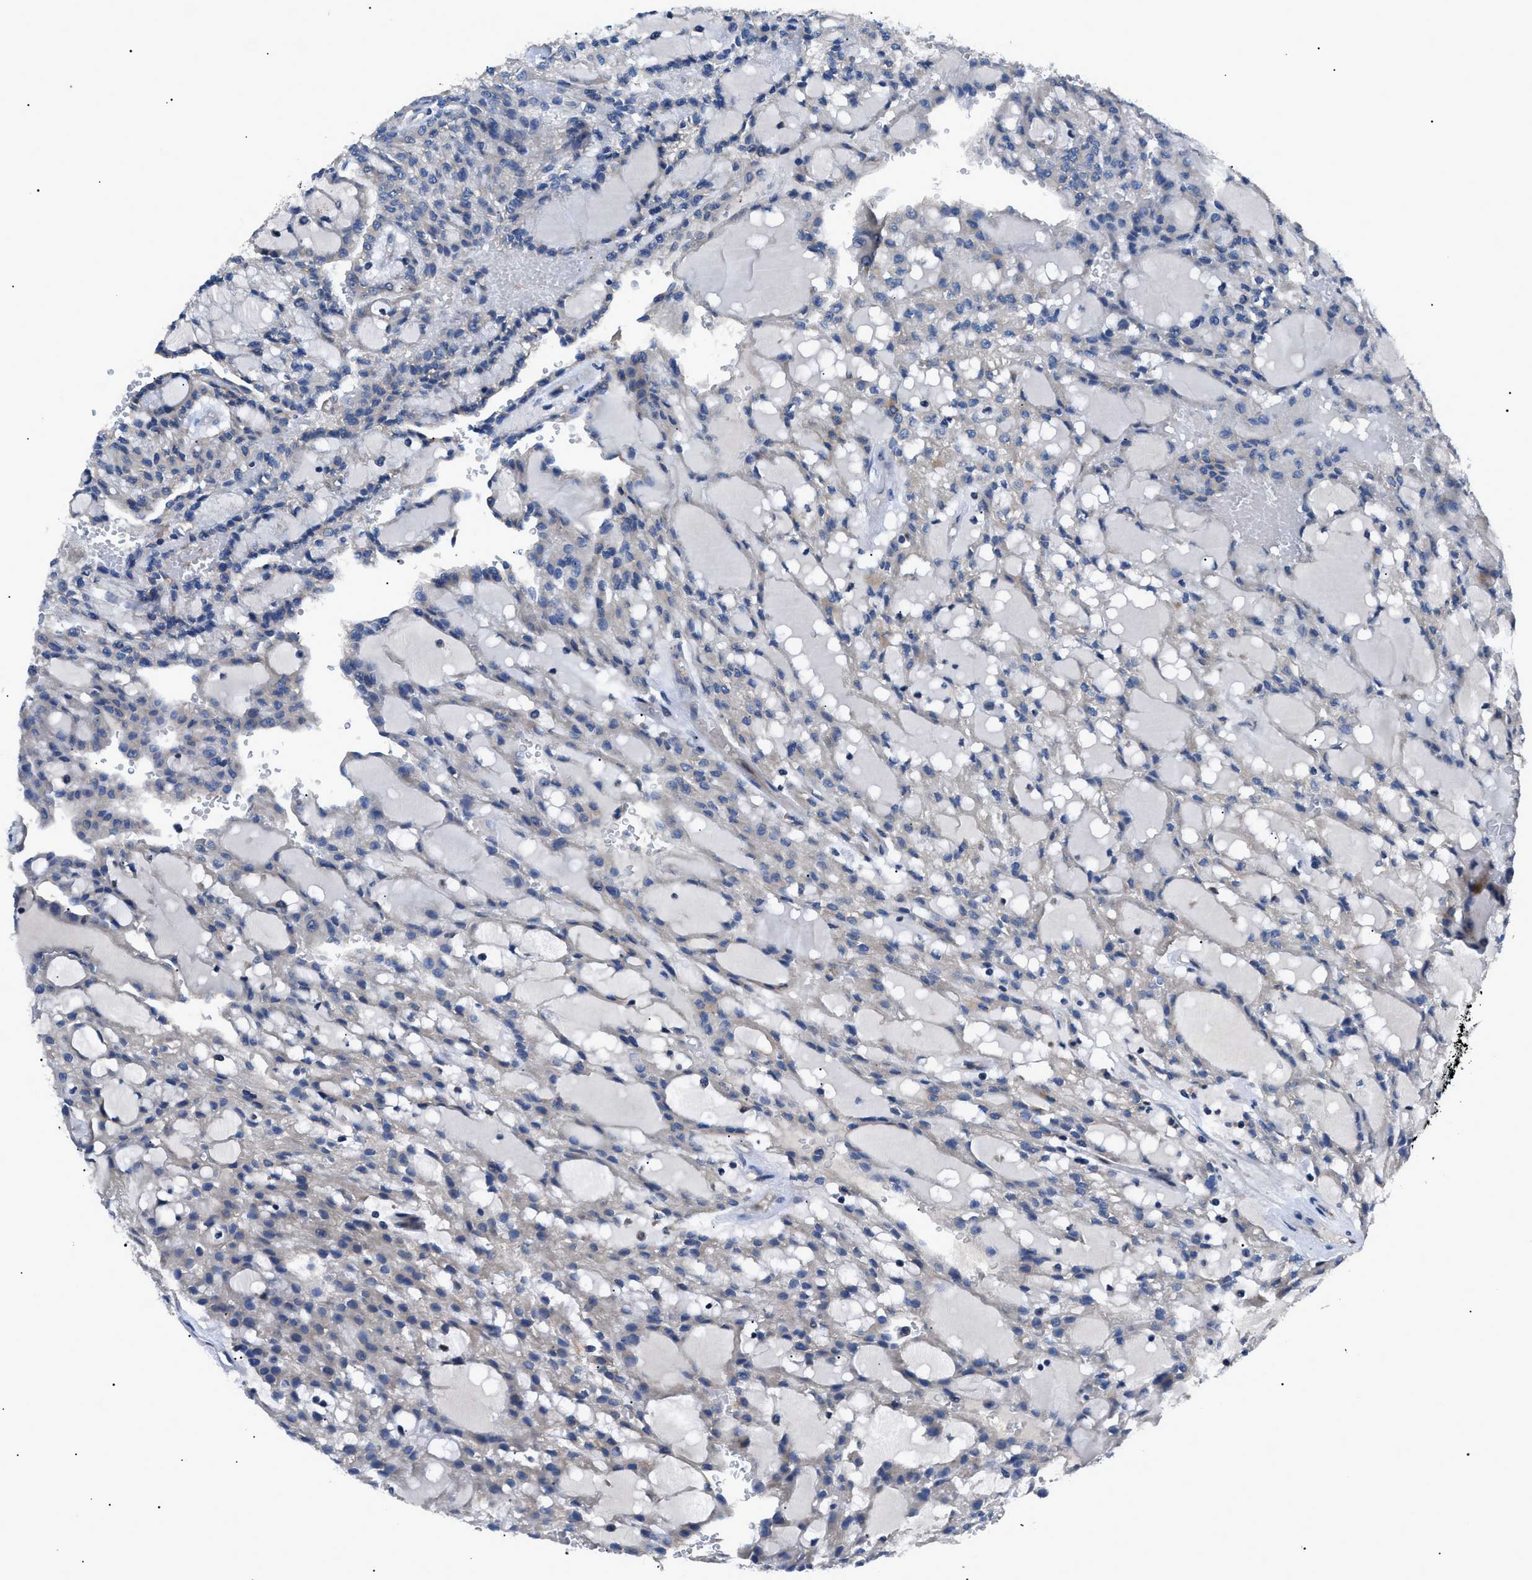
{"staining": {"intensity": "negative", "quantity": "none", "location": "none"}, "tissue": "renal cancer", "cell_type": "Tumor cells", "image_type": "cancer", "snomed": [{"axis": "morphology", "description": "Adenocarcinoma, NOS"}, {"axis": "topography", "description": "Kidney"}], "caption": "Tumor cells are negative for protein expression in human renal adenocarcinoma.", "gene": "ZDHHC24", "patient": {"sex": "male", "age": 63}}